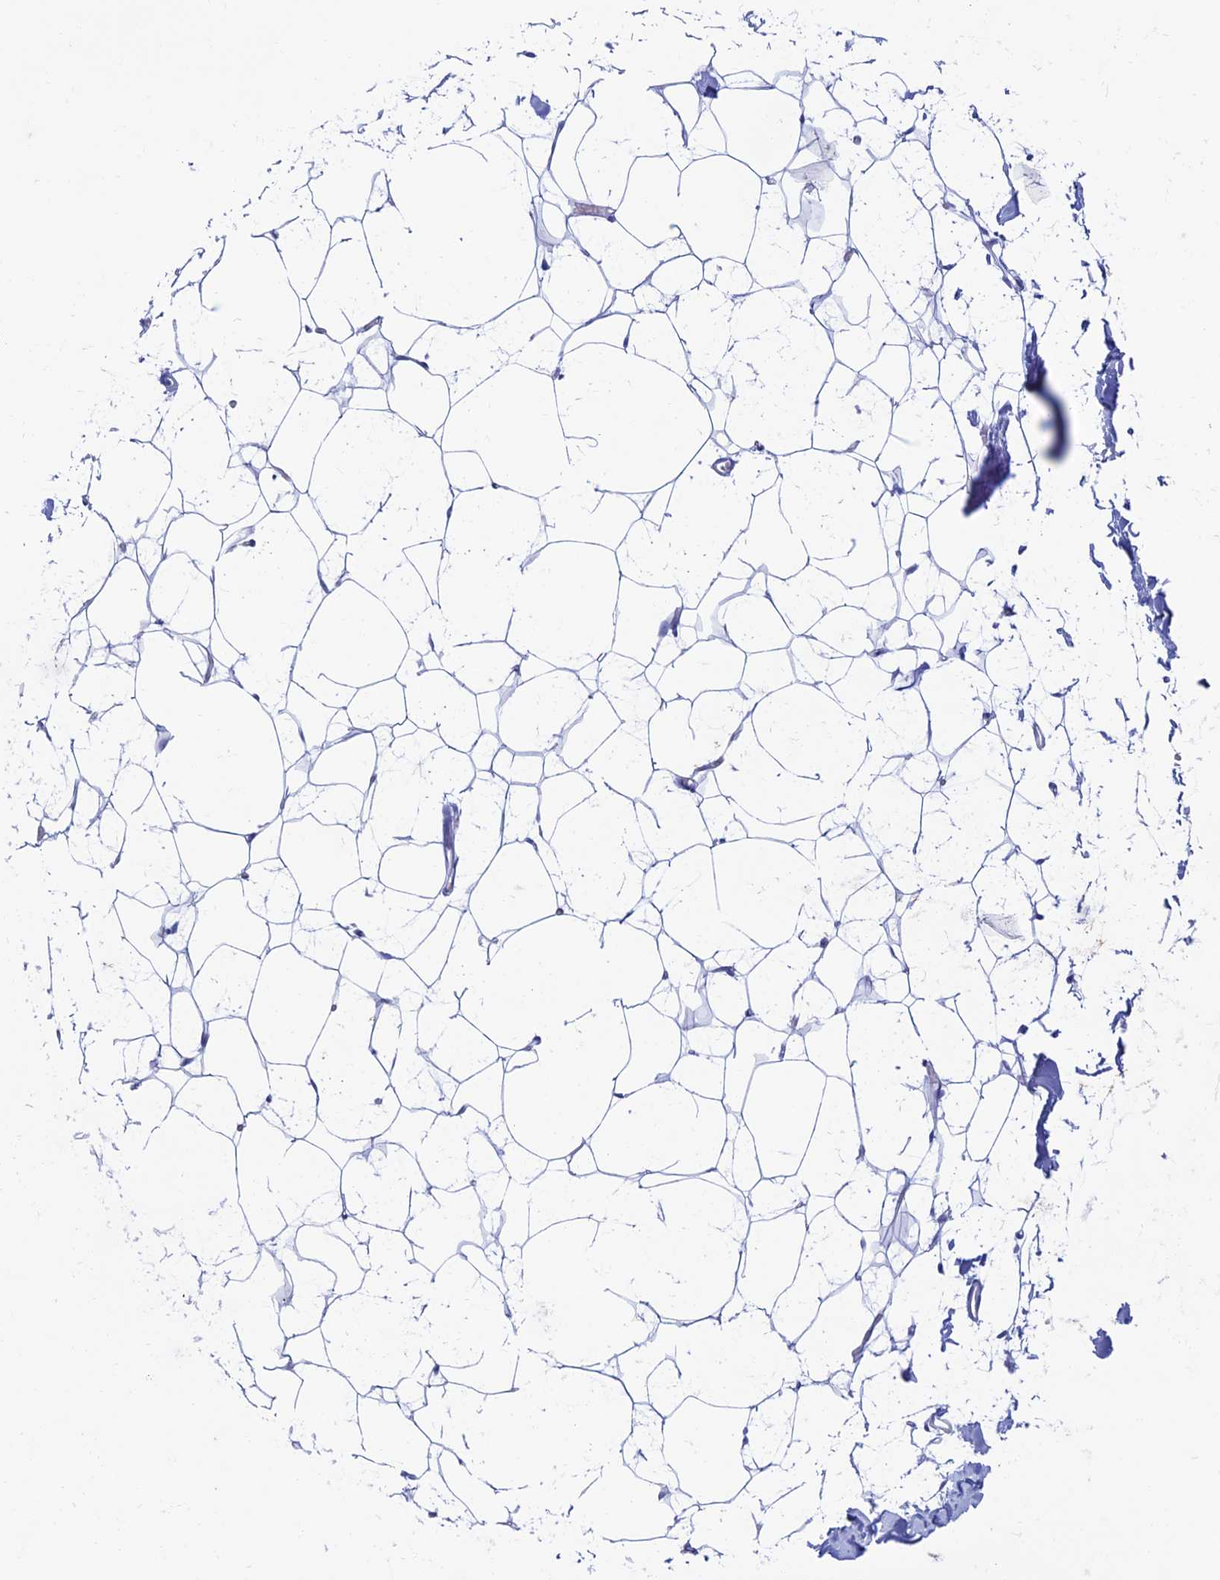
{"staining": {"intensity": "negative", "quantity": "none", "location": "none"}, "tissue": "adipose tissue", "cell_type": "Adipocytes", "image_type": "normal", "snomed": [{"axis": "morphology", "description": "Normal tissue, NOS"}, {"axis": "topography", "description": "Breast"}], "caption": "Adipocytes show no significant expression in benign adipose tissue. Brightfield microscopy of IHC stained with DAB (3,3'-diaminobenzidine) (brown) and hematoxylin (blue), captured at high magnification.", "gene": "KCNK17", "patient": {"sex": "female", "age": 23}}